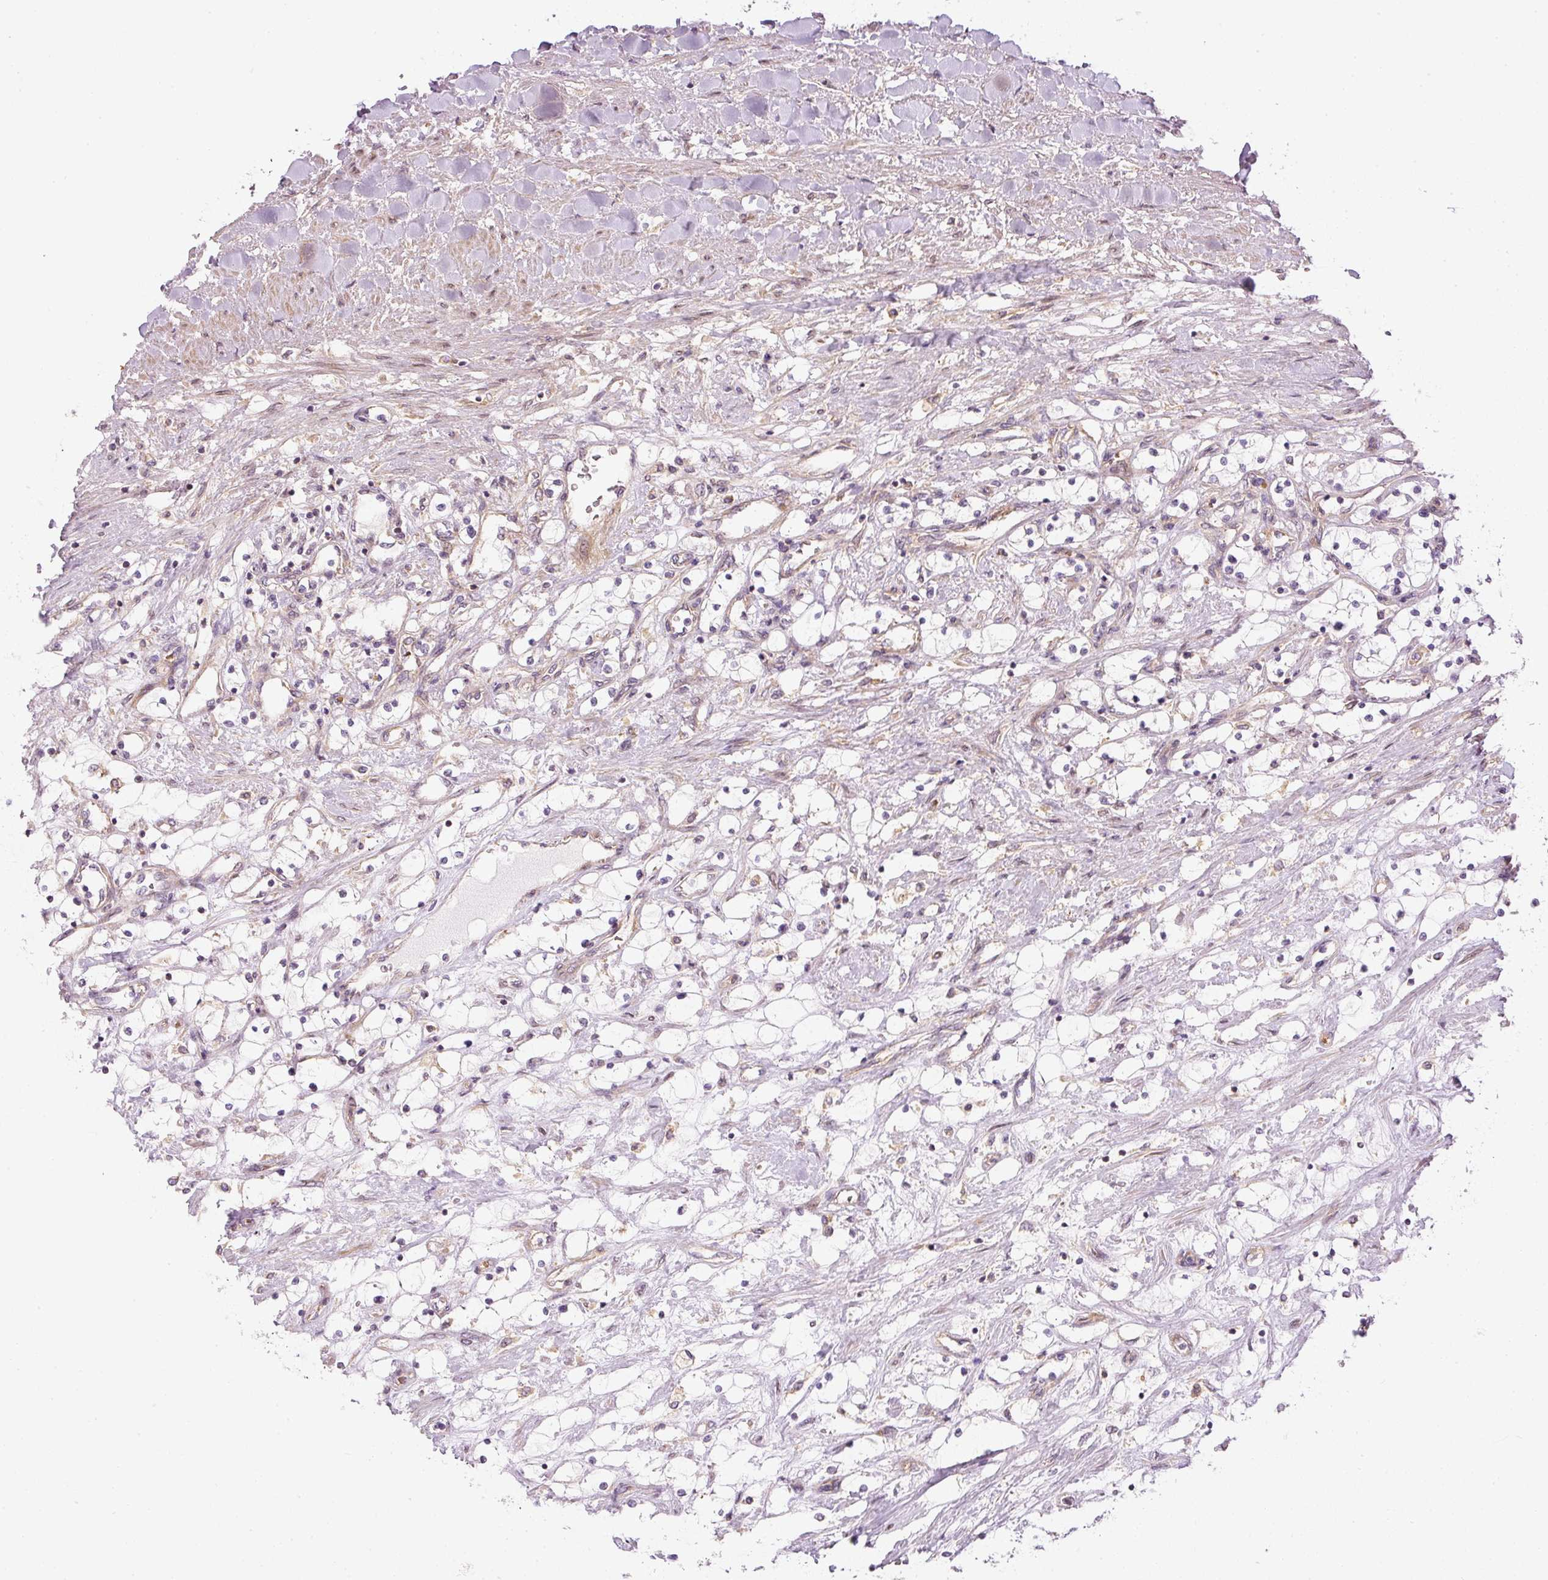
{"staining": {"intensity": "negative", "quantity": "none", "location": "none"}, "tissue": "renal cancer", "cell_type": "Tumor cells", "image_type": "cancer", "snomed": [{"axis": "morphology", "description": "Adenocarcinoma, NOS"}, {"axis": "topography", "description": "Kidney"}], "caption": "This is an IHC micrograph of renal cancer. There is no positivity in tumor cells.", "gene": "TBC1D2B", "patient": {"sex": "male", "age": 68}}